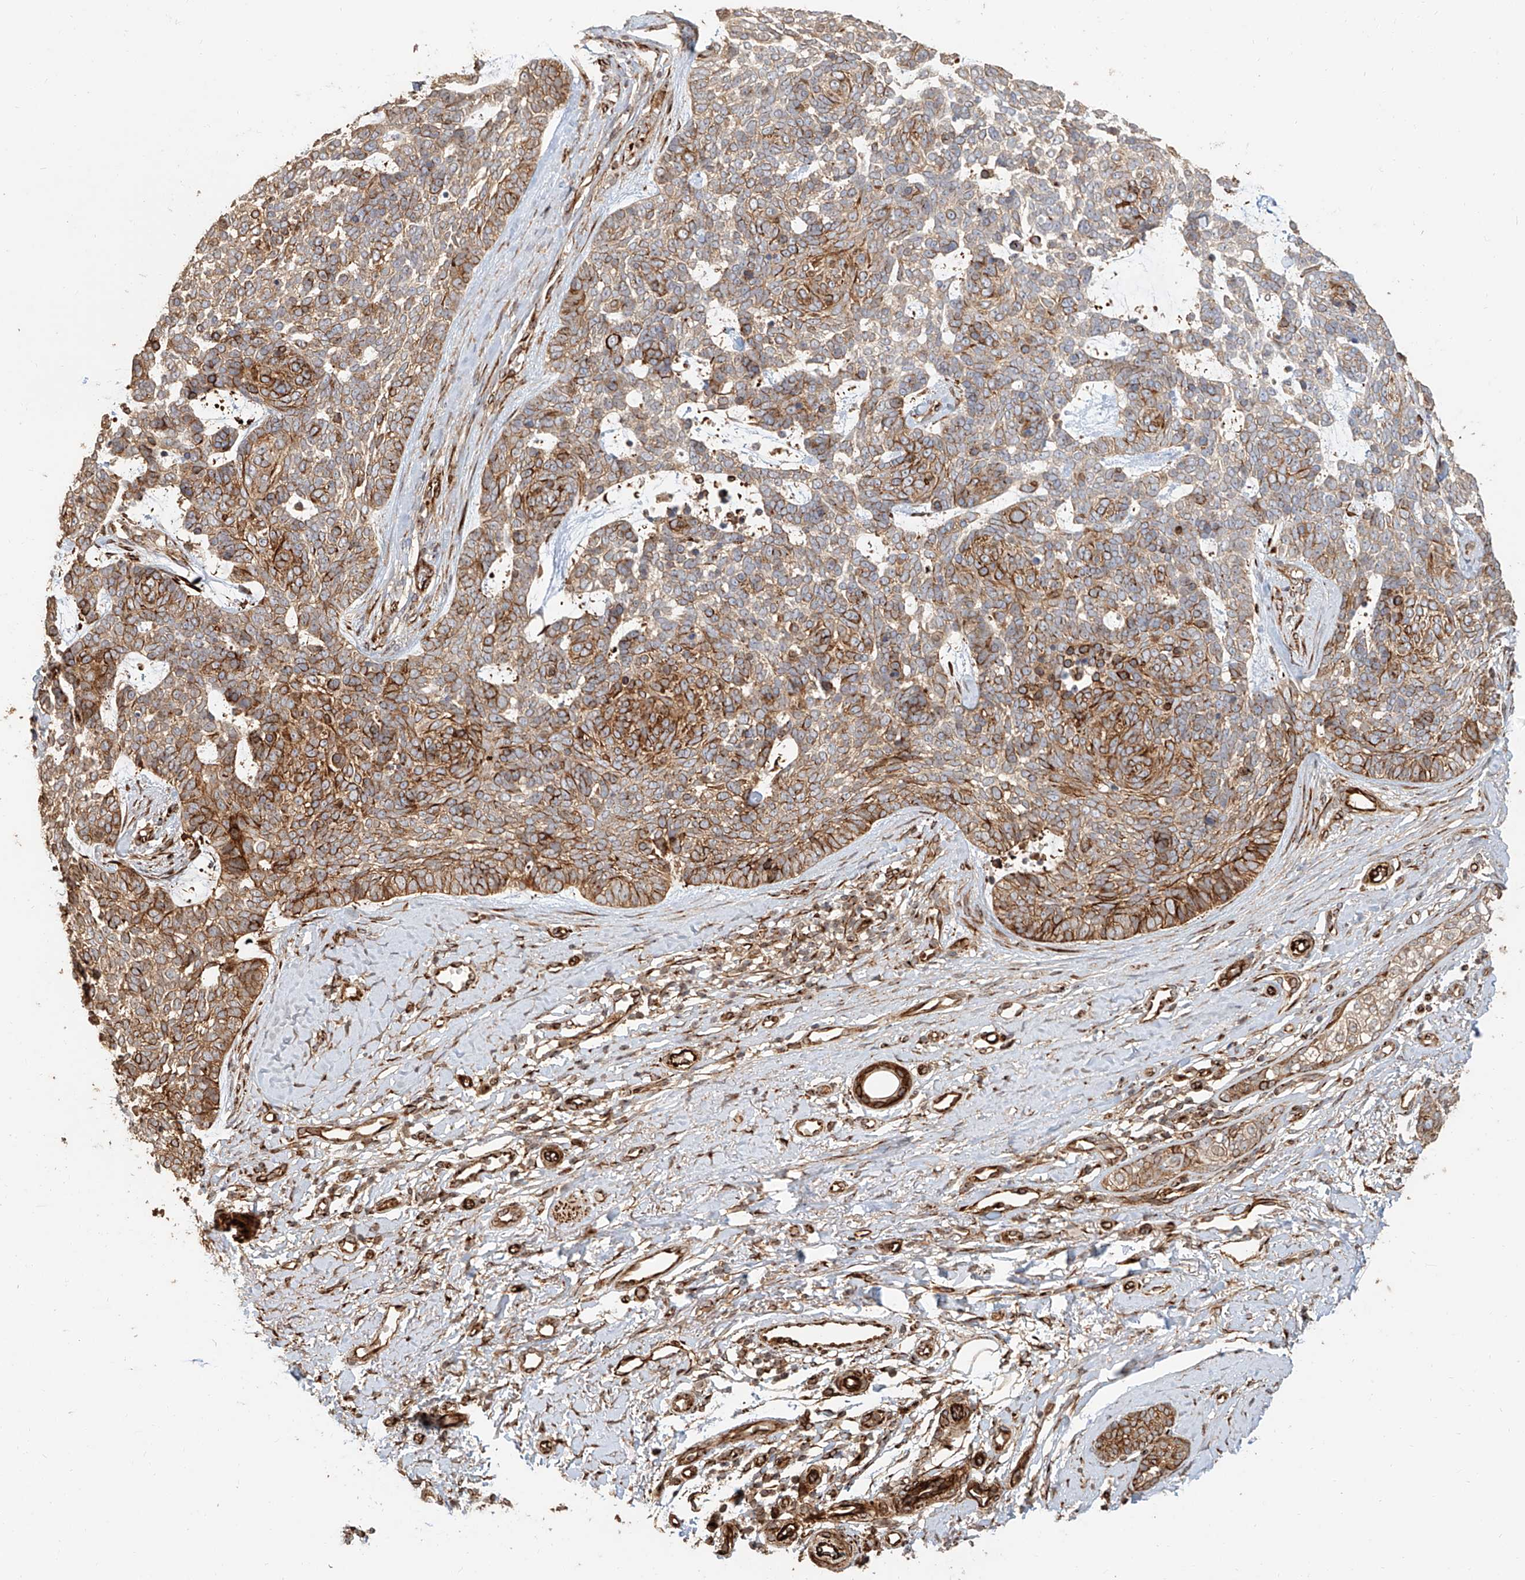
{"staining": {"intensity": "moderate", "quantity": ">75%", "location": "cytoplasmic/membranous"}, "tissue": "skin cancer", "cell_type": "Tumor cells", "image_type": "cancer", "snomed": [{"axis": "morphology", "description": "Basal cell carcinoma"}, {"axis": "topography", "description": "Skin"}], "caption": "High-magnification brightfield microscopy of skin cancer stained with DAB (3,3'-diaminobenzidine) (brown) and counterstained with hematoxylin (blue). tumor cells exhibit moderate cytoplasmic/membranous positivity is identified in about>75% of cells. The protein of interest is shown in brown color, while the nuclei are stained blue.", "gene": "NAP1L1", "patient": {"sex": "female", "age": 81}}